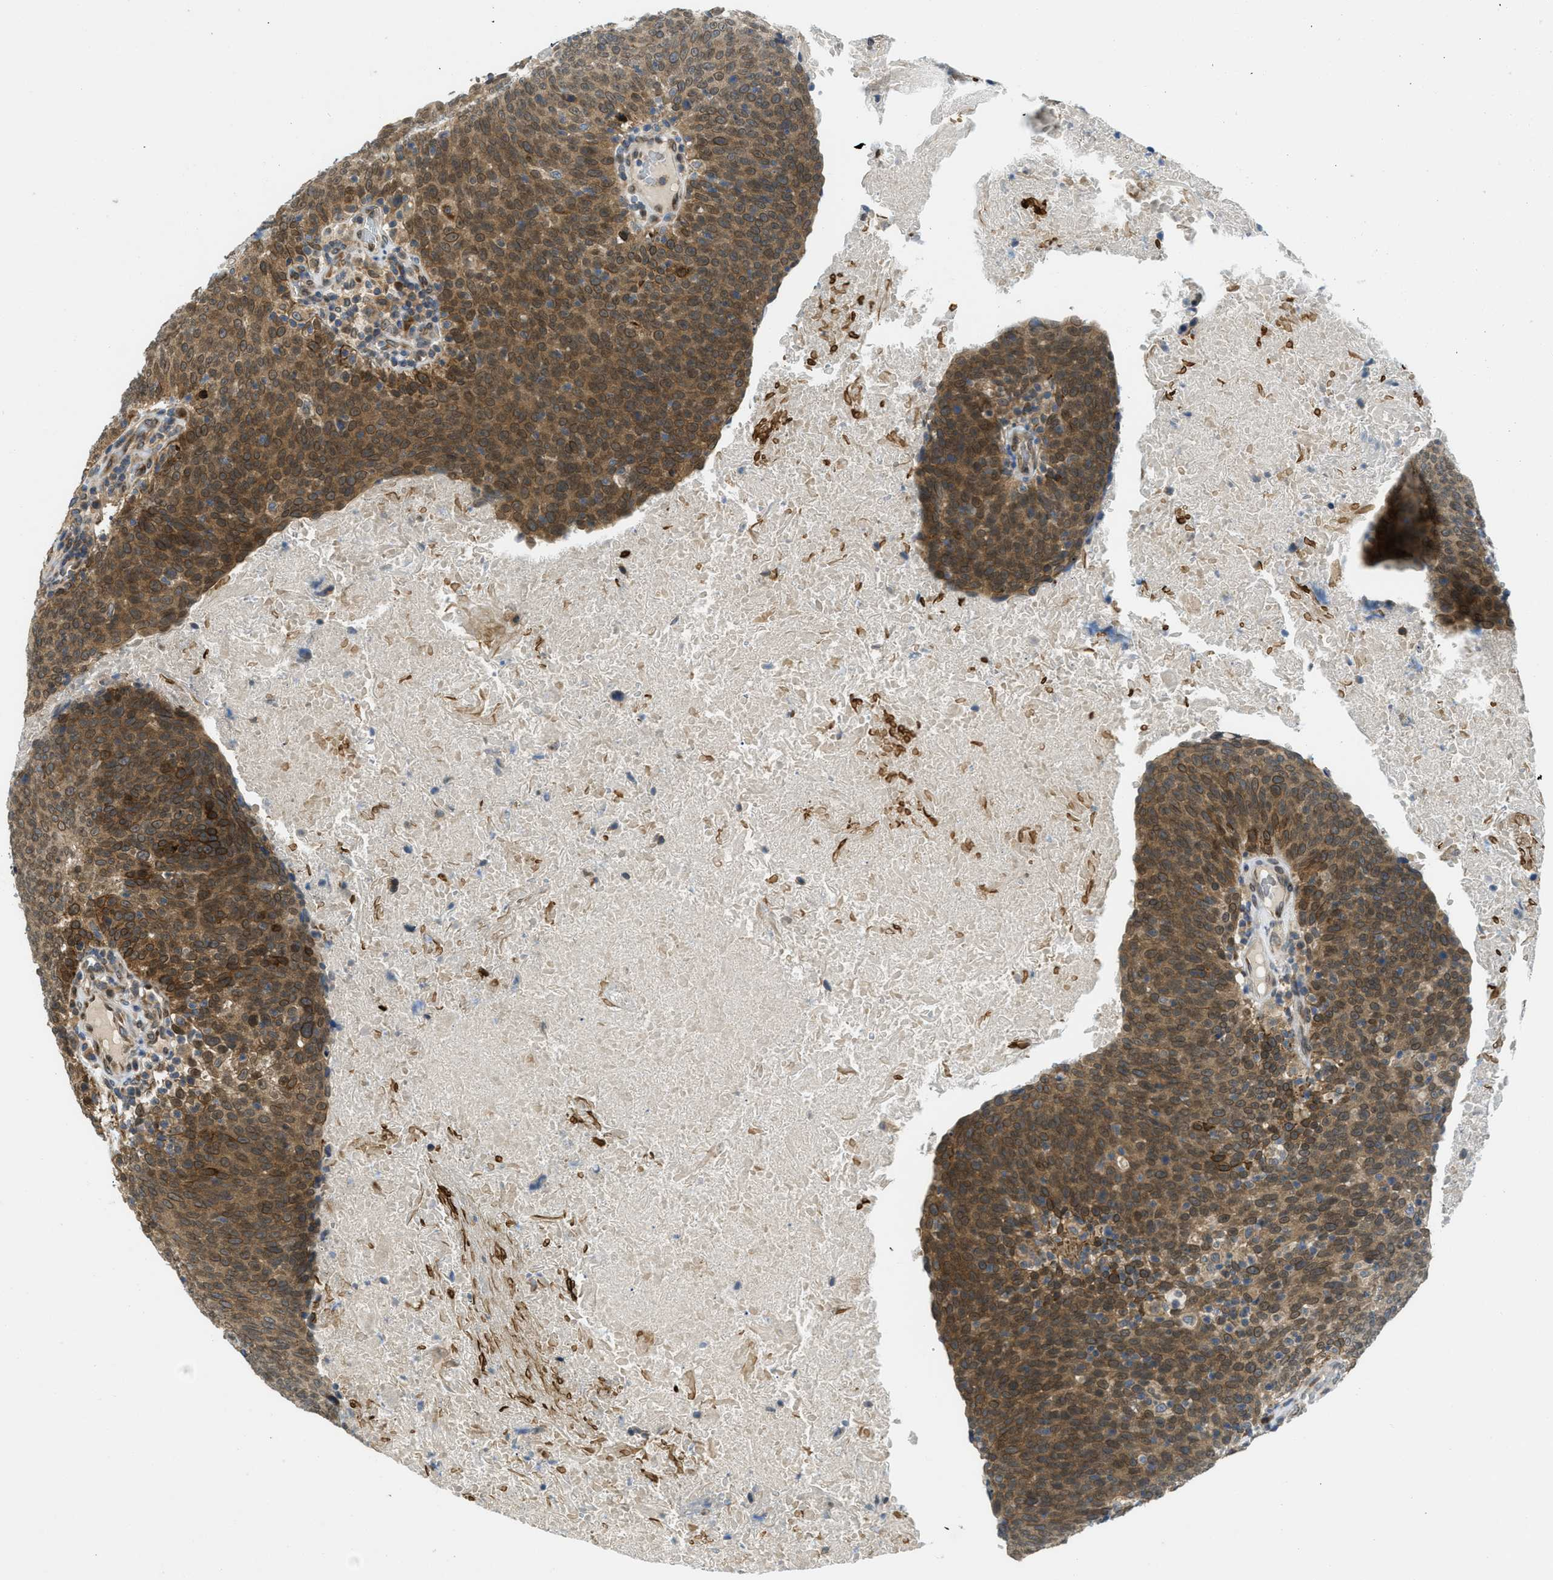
{"staining": {"intensity": "strong", "quantity": ">75%", "location": "cytoplasmic/membranous,nuclear"}, "tissue": "head and neck cancer", "cell_type": "Tumor cells", "image_type": "cancer", "snomed": [{"axis": "morphology", "description": "Squamous cell carcinoma, NOS"}, {"axis": "morphology", "description": "Squamous cell carcinoma, metastatic, NOS"}, {"axis": "topography", "description": "Lymph node"}, {"axis": "topography", "description": "Head-Neck"}], "caption": "Protein positivity by immunohistochemistry (IHC) displays strong cytoplasmic/membranous and nuclear staining in about >75% of tumor cells in head and neck cancer (squamous cell carcinoma).", "gene": "EIF2AK3", "patient": {"sex": "male", "age": 62}}